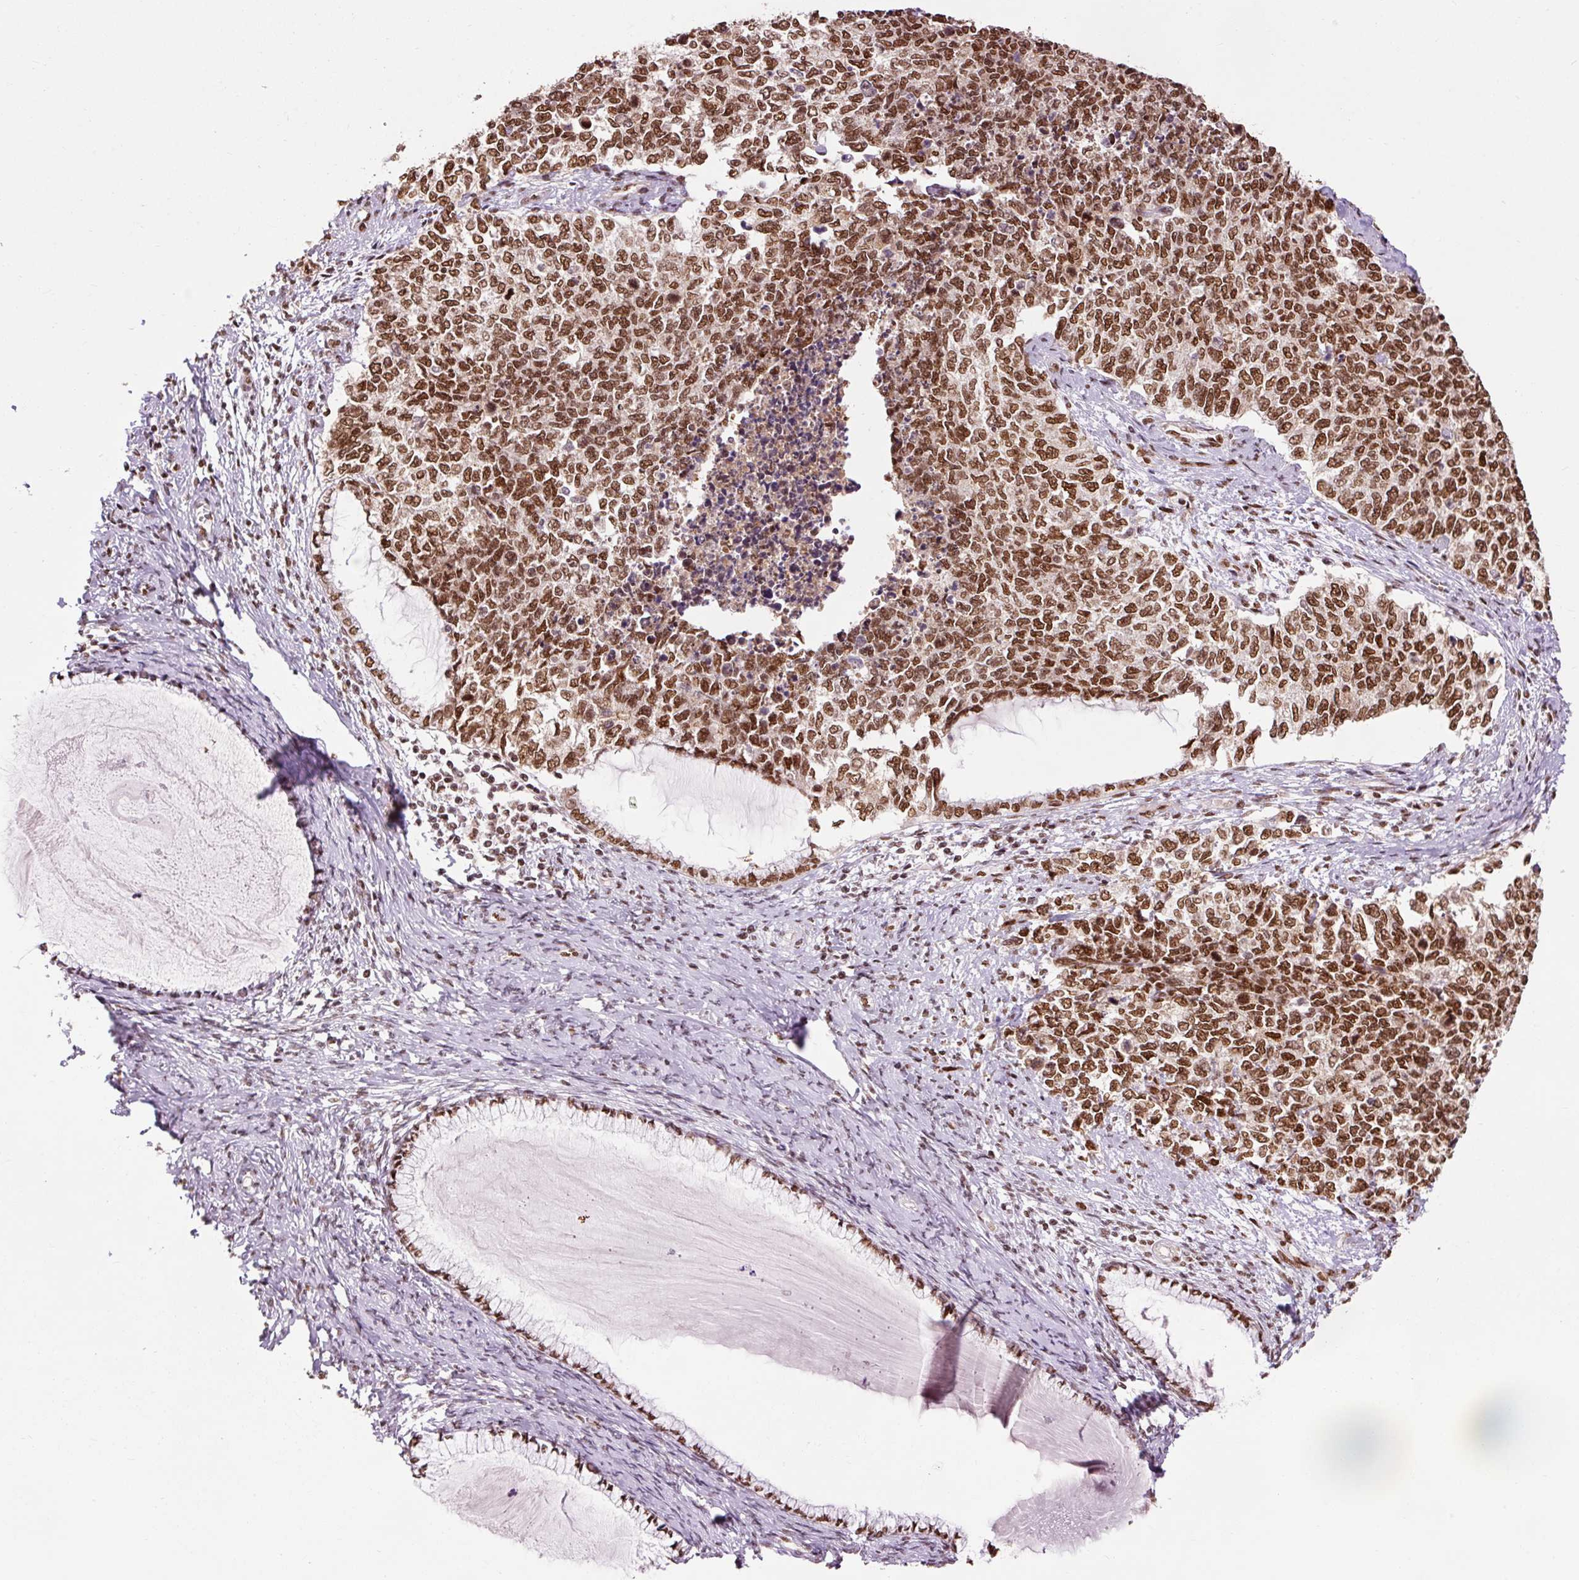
{"staining": {"intensity": "strong", "quantity": ">75%", "location": "nuclear"}, "tissue": "cervical cancer", "cell_type": "Tumor cells", "image_type": "cancer", "snomed": [{"axis": "morphology", "description": "Squamous cell carcinoma, NOS"}, {"axis": "topography", "description": "Cervix"}], "caption": "This is a micrograph of immunohistochemistry (IHC) staining of cervical squamous cell carcinoma, which shows strong expression in the nuclear of tumor cells.", "gene": "ZBTB44", "patient": {"sex": "female", "age": 63}}